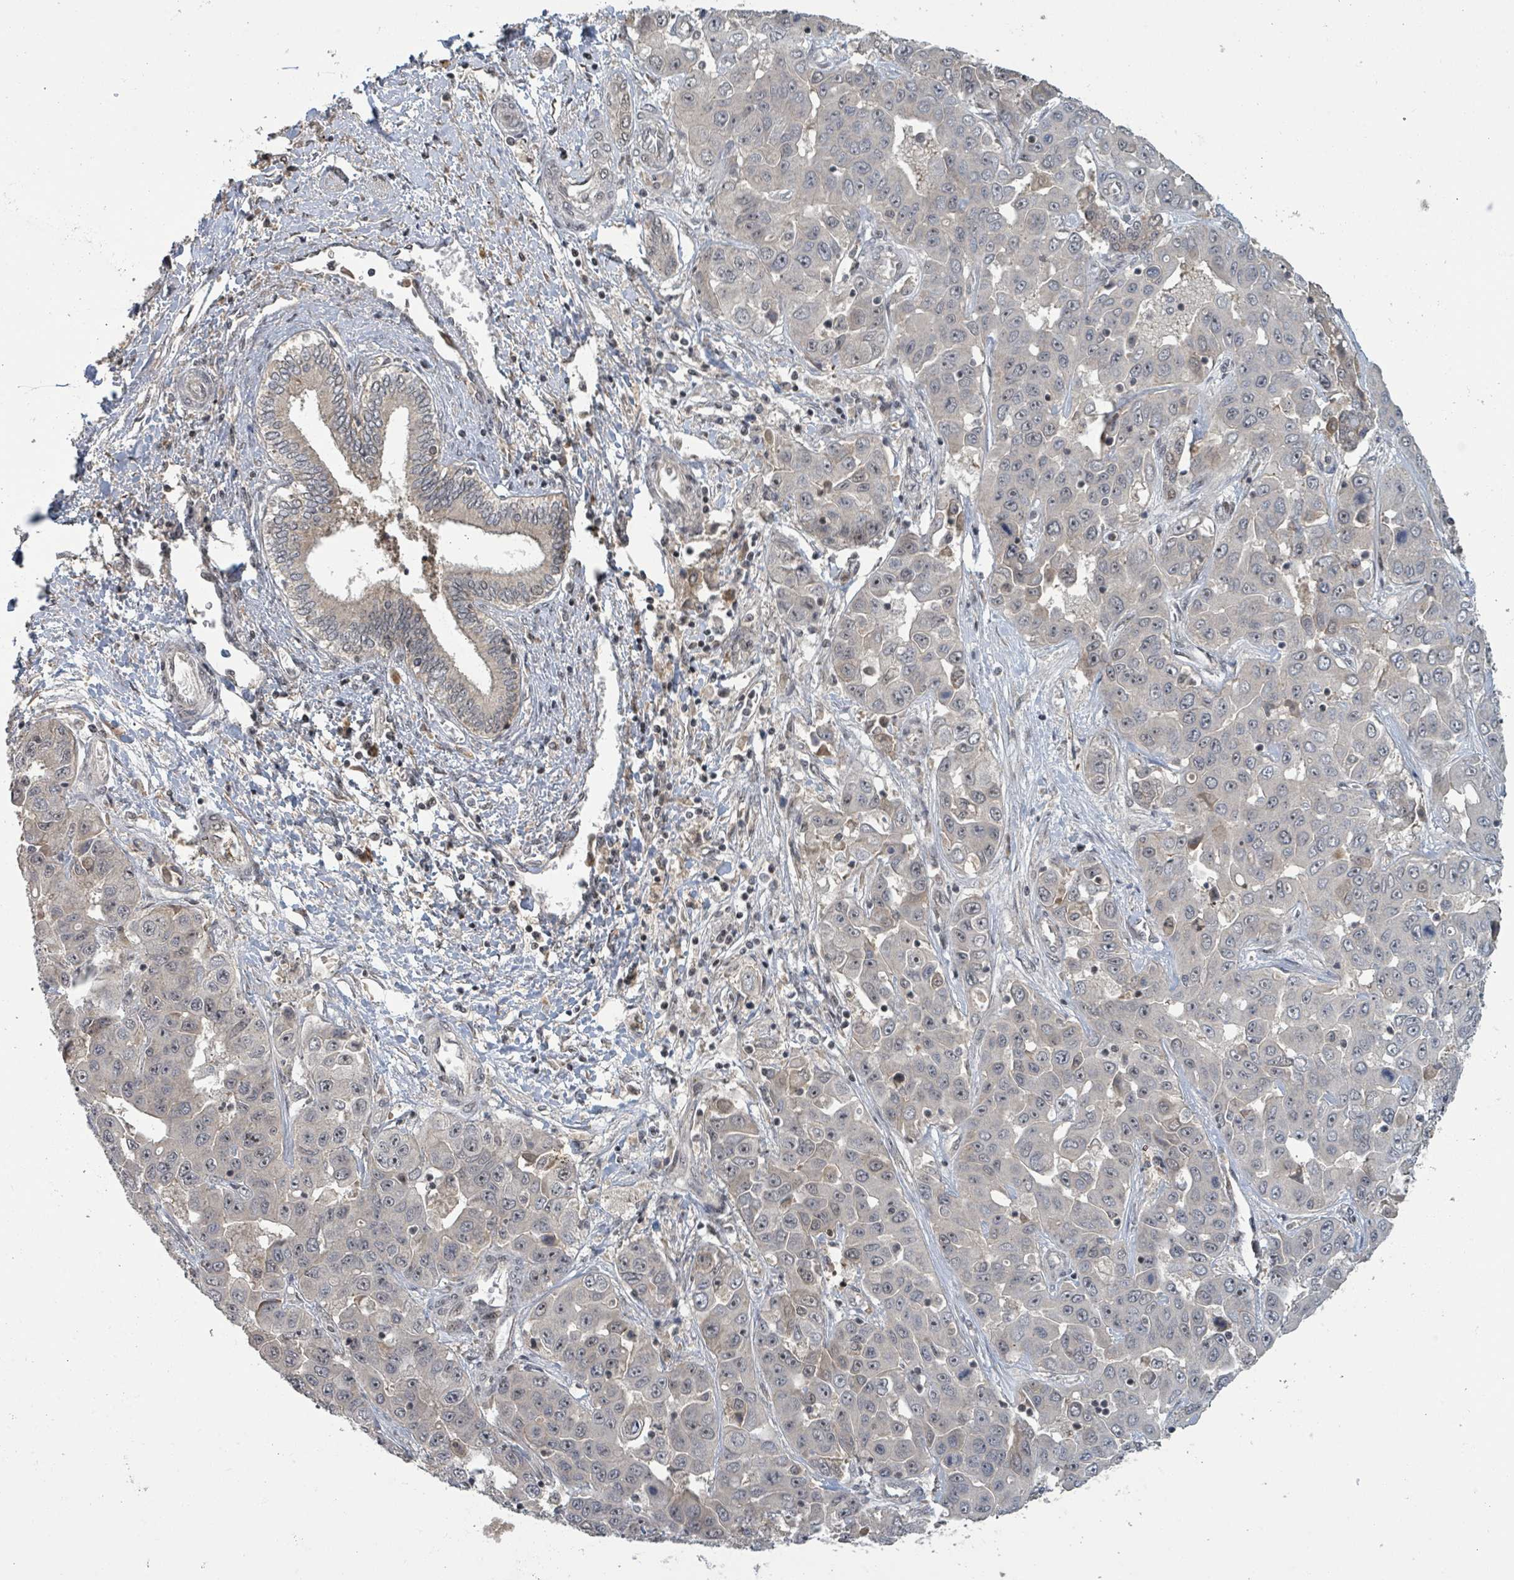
{"staining": {"intensity": "weak", "quantity": "25%-75%", "location": "nuclear"}, "tissue": "liver cancer", "cell_type": "Tumor cells", "image_type": "cancer", "snomed": [{"axis": "morphology", "description": "Cholangiocarcinoma"}, {"axis": "topography", "description": "Liver"}], "caption": "Liver cancer stained for a protein (brown) displays weak nuclear positive positivity in about 25%-75% of tumor cells.", "gene": "ZBTB14", "patient": {"sex": "female", "age": 52}}